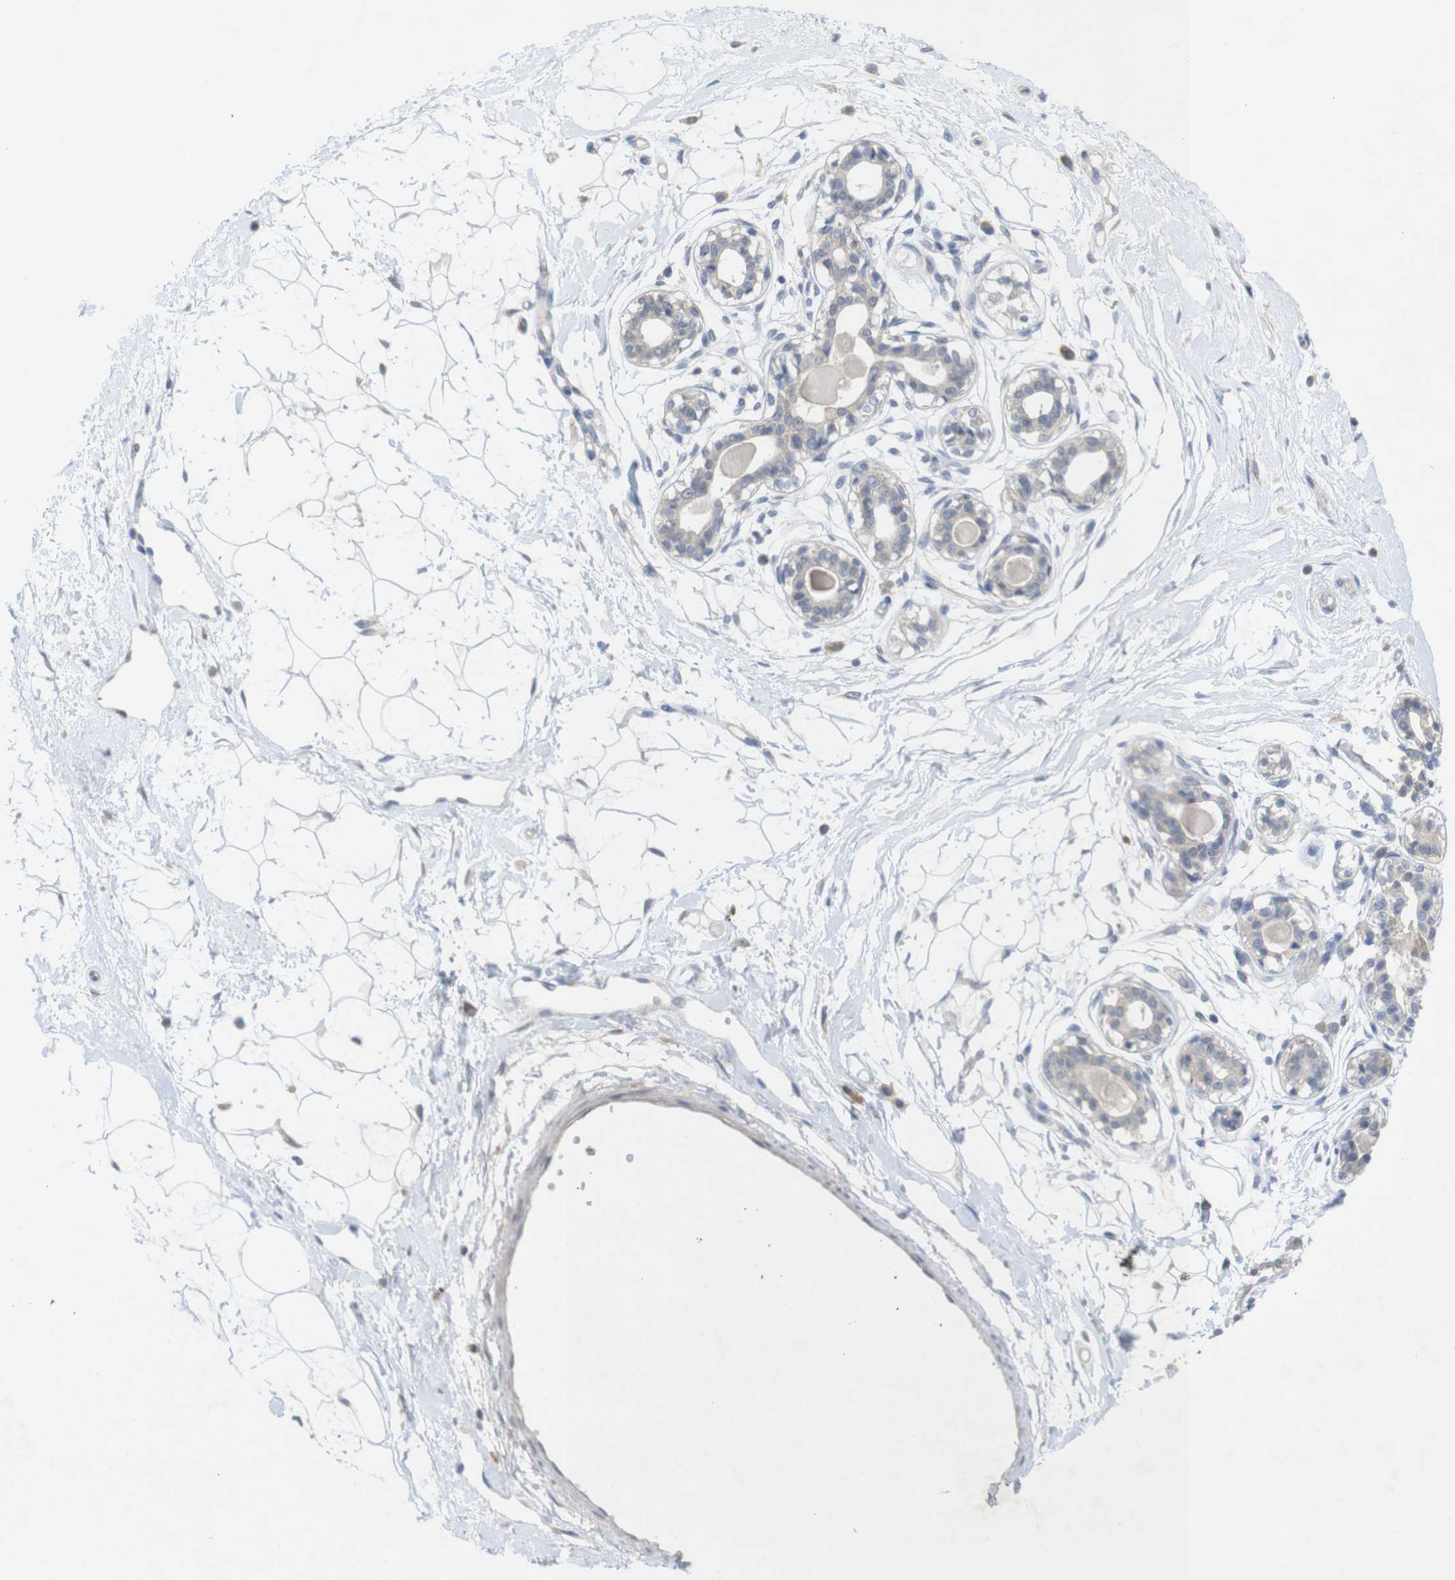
{"staining": {"intensity": "negative", "quantity": "none", "location": "none"}, "tissue": "breast", "cell_type": "Adipocytes", "image_type": "normal", "snomed": [{"axis": "morphology", "description": "Normal tissue, NOS"}, {"axis": "topography", "description": "Breast"}], "caption": "High power microscopy histopathology image of an immunohistochemistry (IHC) photomicrograph of unremarkable breast, revealing no significant expression in adipocytes.", "gene": "BCAR3", "patient": {"sex": "female", "age": 45}}